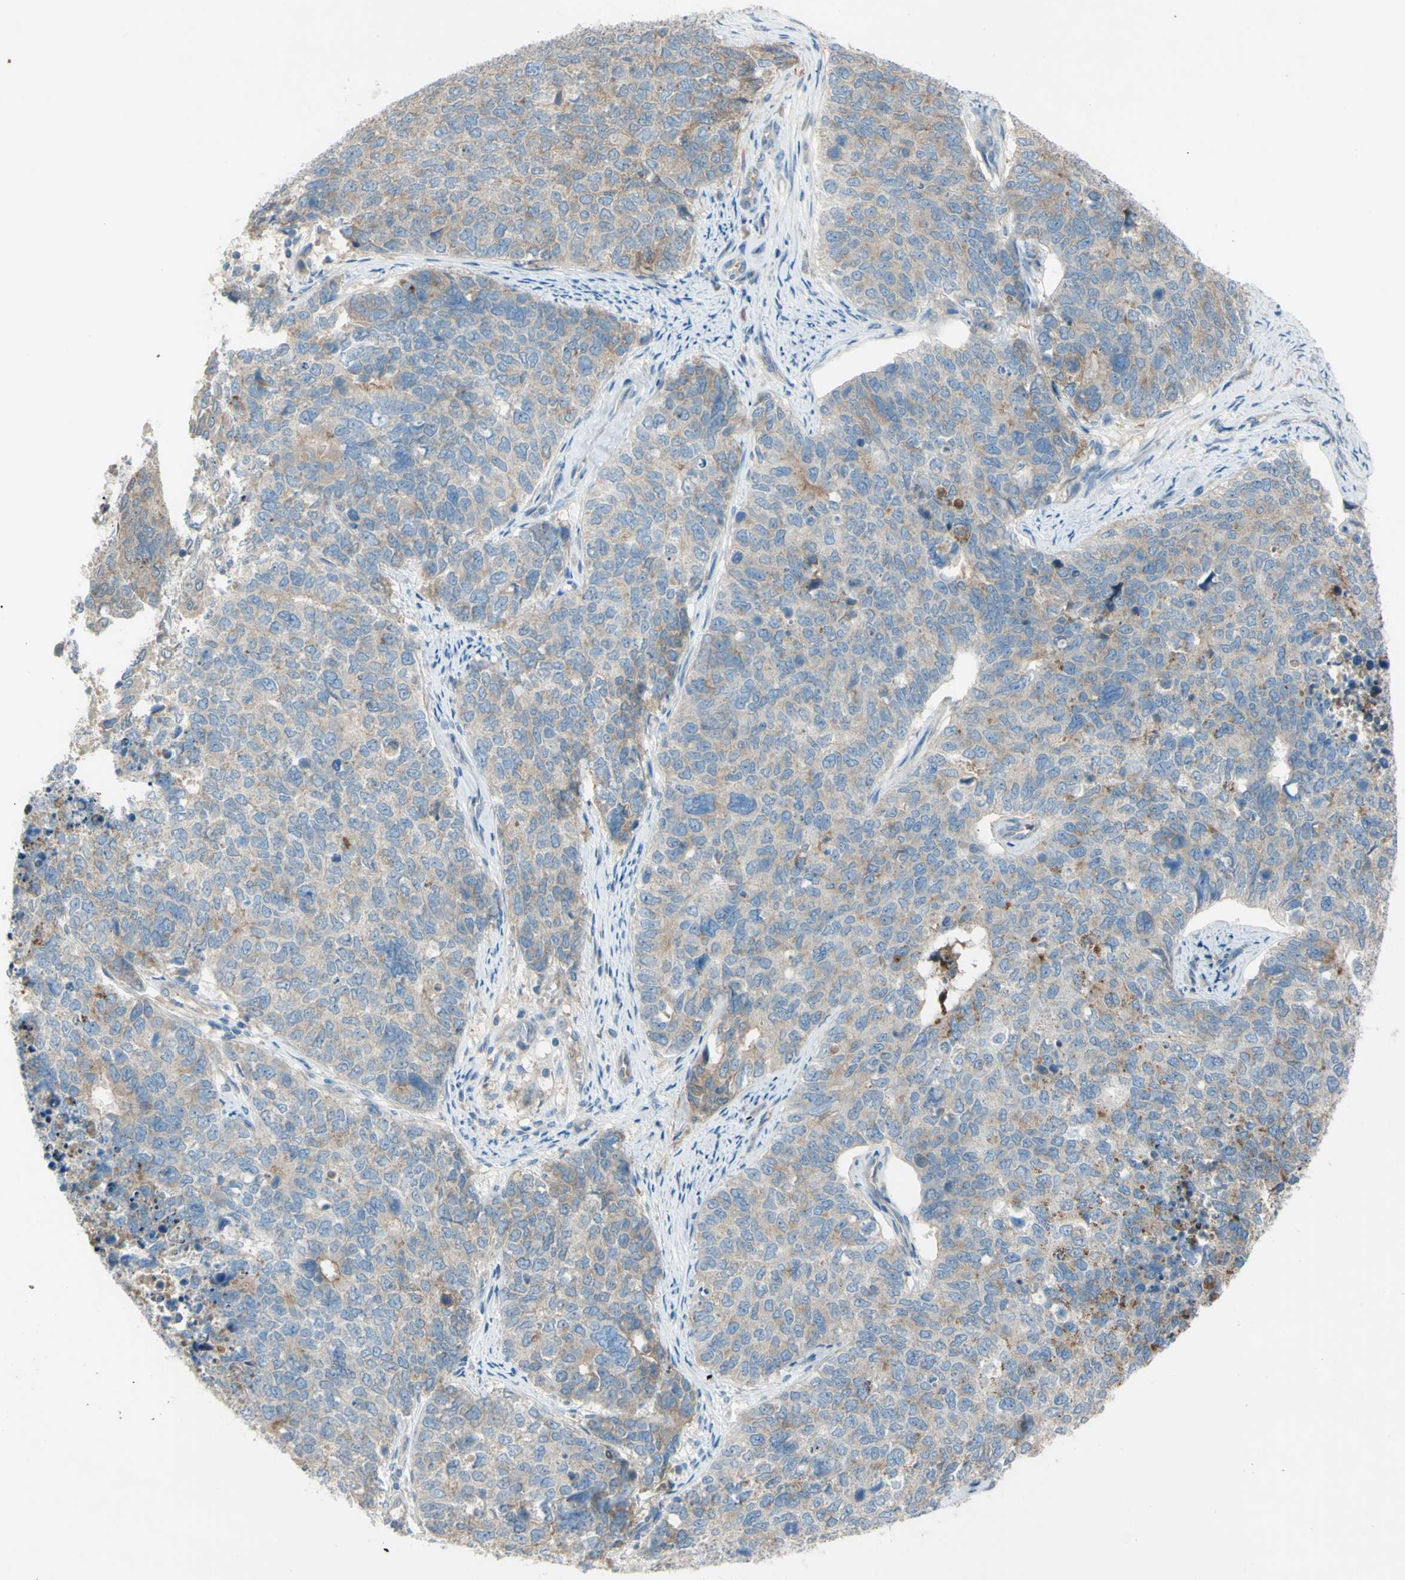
{"staining": {"intensity": "weak", "quantity": "25%-75%", "location": "cytoplasmic/membranous"}, "tissue": "cervical cancer", "cell_type": "Tumor cells", "image_type": "cancer", "snomed": [{"axis": "morphology", "description": "Squamous cell carcinoma, NOS"}, {"axis": "topography", "description": "Cervix"}], "caption": "The histopathology image demonstrates staining of cervical cancer, revealing weak cytoplasmic/membranous protein staining (brown color) within tumor cells.", "gene": "ATRN", "patient": {"sex": "female", "age": 63}}